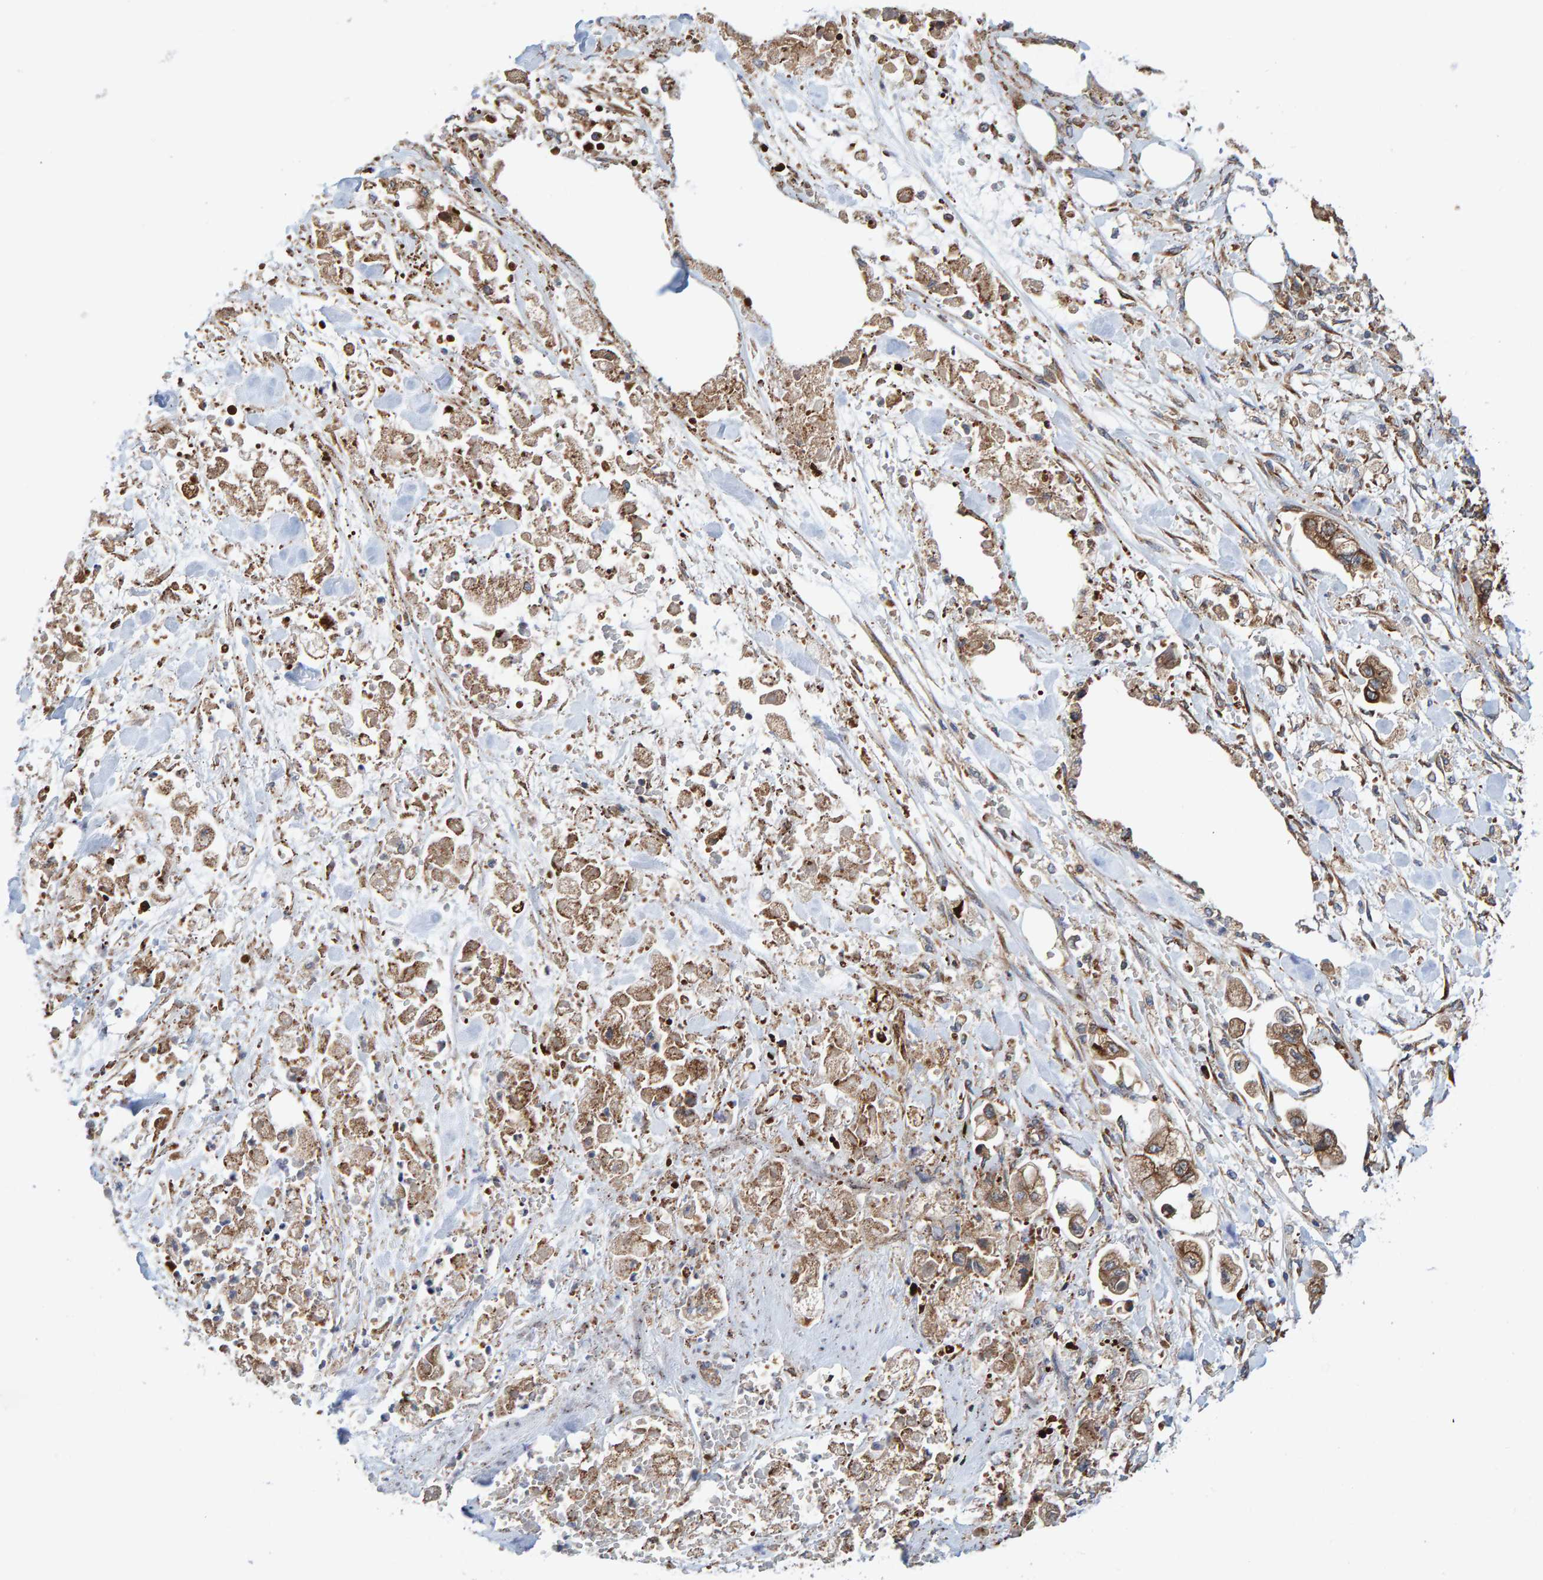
{"staining": {"intensity": "moderate", "quantity": ">75%", "location": "cytoplasmic/membranous"}, "tissue": "stomach cancer", "cell_type": "Tumor cells", "image_type": "cancer", "snomed": [{"axis": "morphology", "description": "Normal tissue, NOS"}, {"axis": "morphology", "description": "Adenocarcinoma, NOS"}, {"axis": "topography", "description": "Stomach"}], "caption": "DAB immunohistochemical staining of stomach cancer exhibits moderate cytoplasmic/membranous protein positivity in about >75% of tumor cells. The protein of interest is shown in brown color, while the nuclei are stained blue.", "gene": "KIAA0753", "patient": {"sex": "male", "age": 62}}